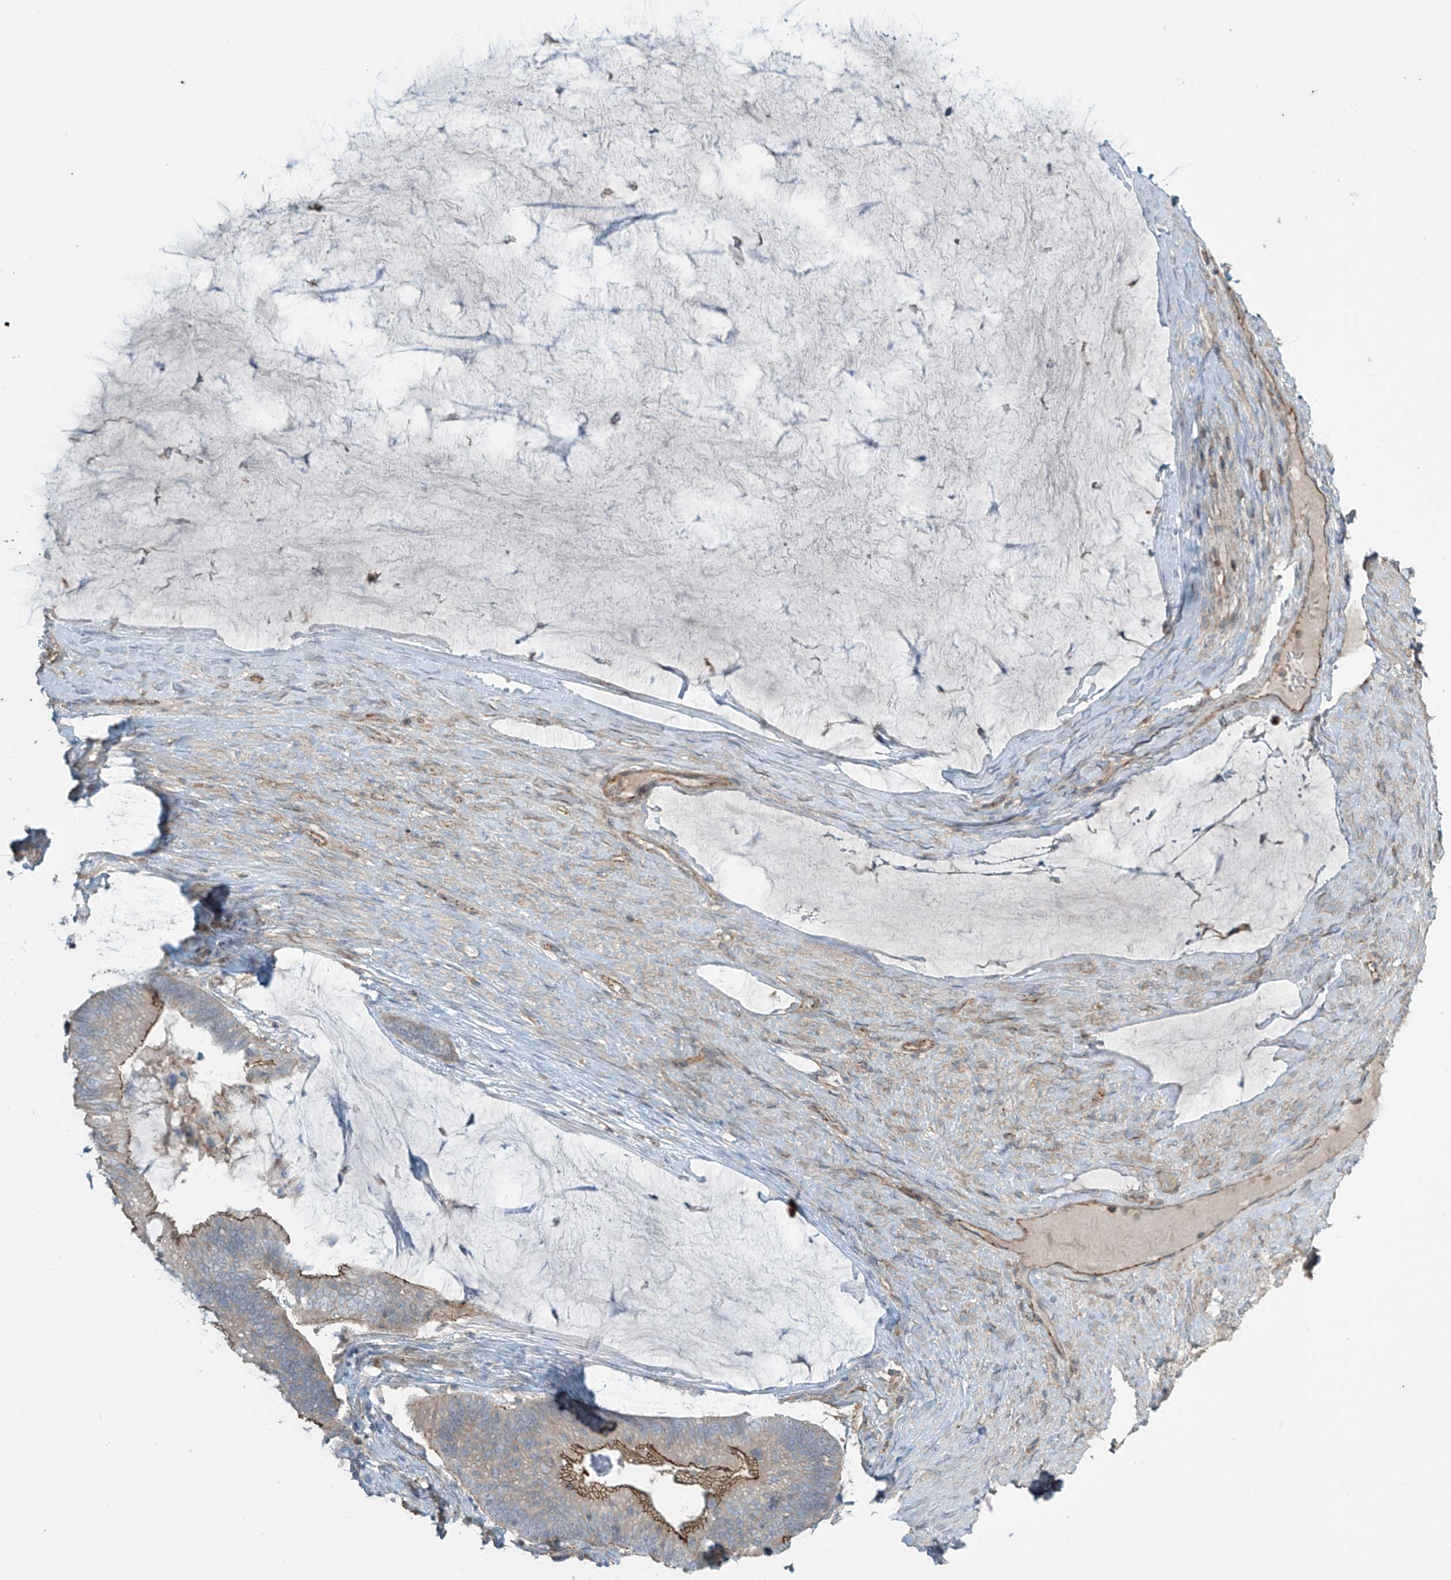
{"staining": {"intensity": "moderate", "quantity": ">75%", "location": "cytoplasmic/membranous"}, "tissue": "ovarian cancer", "cell_type": "Tumor cells", "image_type": "cancer", "snomed": [{"axis": "morphology", "description": "Cystadenocarcinoma, mucinous, NOS"}, {"axis": "topography", "description": "Ovary"}], "caption": "Moderate cytoplasmic/membranous expression is appreciated in approximately >75% of tumor cells in ovarian cancer. The staining was performed using DAB (3,3'-diaminobenzidine) to visualize the protein expression in brown, while the nuclei were stained in blue with hematoxylin (Magnification: 20x).", "gene": "SLC9A2", "patient": {"sex": "female", "age": 61}}